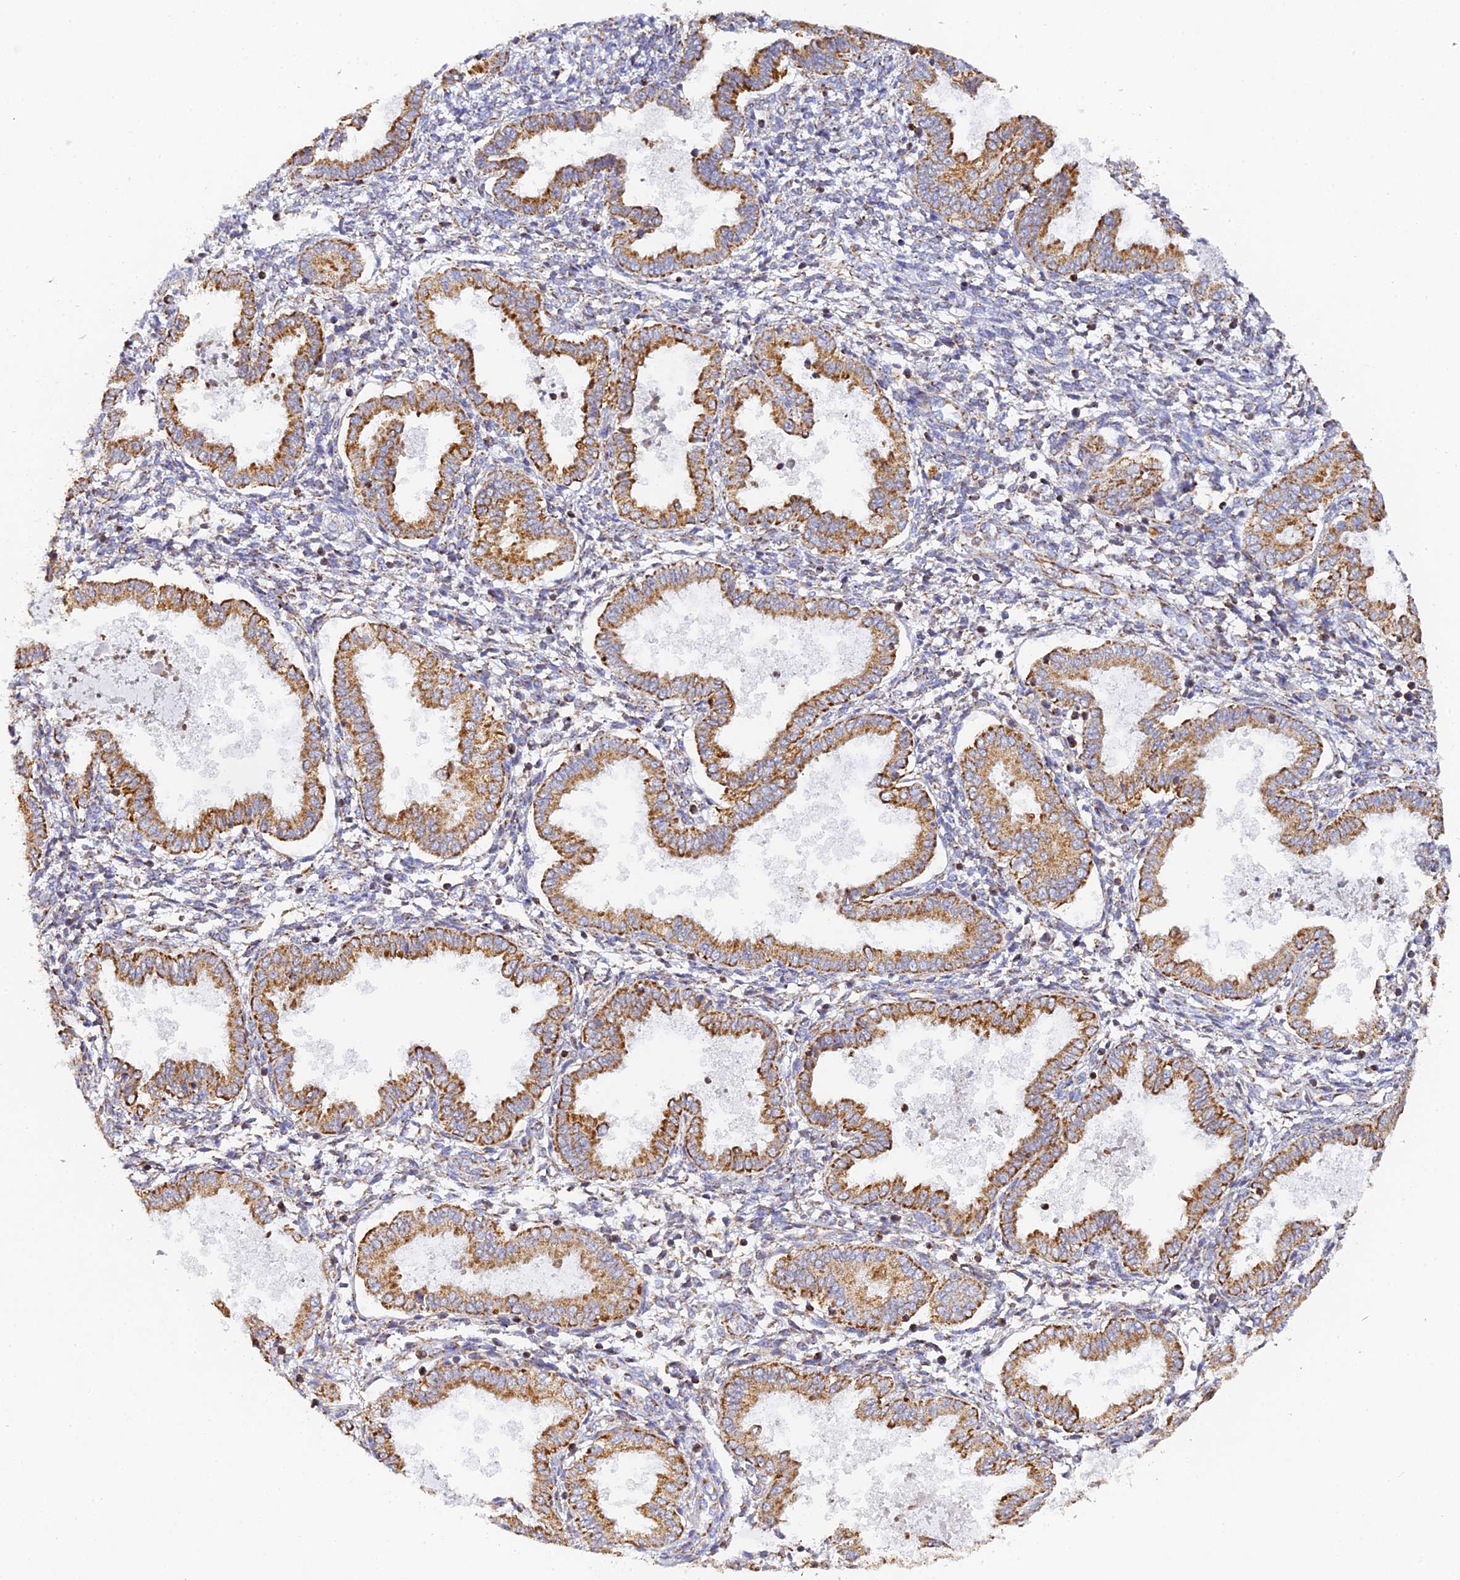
{"staining": {"intensity": "moderate", "quantity": "25%-75%", "location": "cytoplasmic/membranous"}, "tissue": "endometrium", "cell_type": "Cells in endometrial stroma", "image_type": "normal", "snomed": [{"axis": "morphology", "description": "Normal tissue, NOS"}, {"axis": "topography", "description": "Endometrium"}], "caption": "IHC (DAB (3,3'-diaminobenzidine)) staining of unremarkable human endometrium exhibits moderate cytoplasmic/membranous protein staining in about 25%-75% of cells in endometrial stroma.", "gene": "DONSON", "patient": {"sex": "female", "age": 33}}